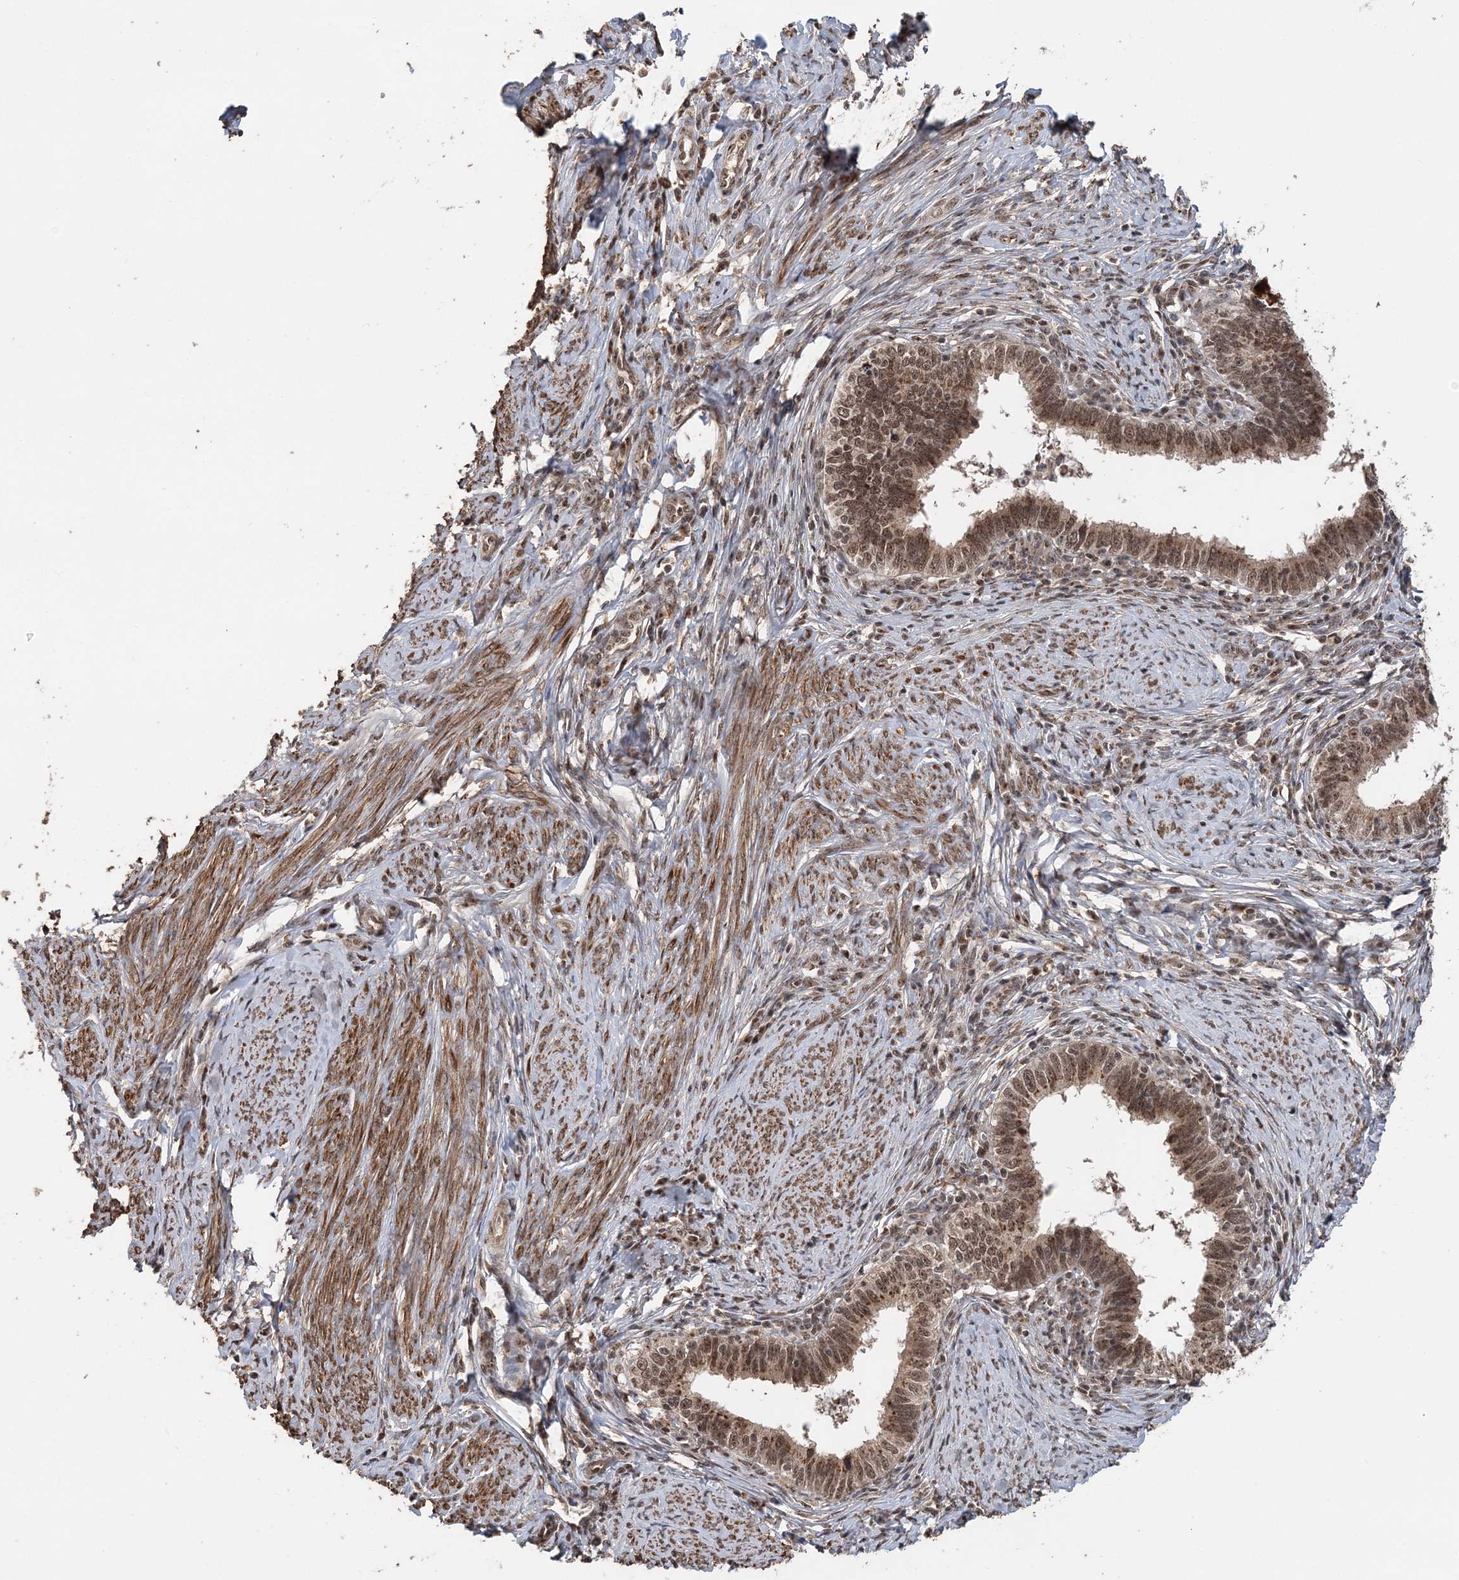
{"staining": {"intensity": "moderate", "quantity": ">75%", "location": "cytoplasmic/membranous,nuclear"}, "tissue": "cervical cancer", "cell_type": "Tumor cells", "image_type": "cancer", "snomed": [{"axis": "morphology", "description": "Adenocarcinoma, NOS"}, {"axis": "topography", "description": "Cervix"}], "caption": "The photomicrograph shows a brown stain indicating the presence of a protein in the cytoplasmic/membranous and nuclear of tumor cells in cervical cancer.", "gene": "TSHZ2", "patient": {"sex": "female", "age": 36}}